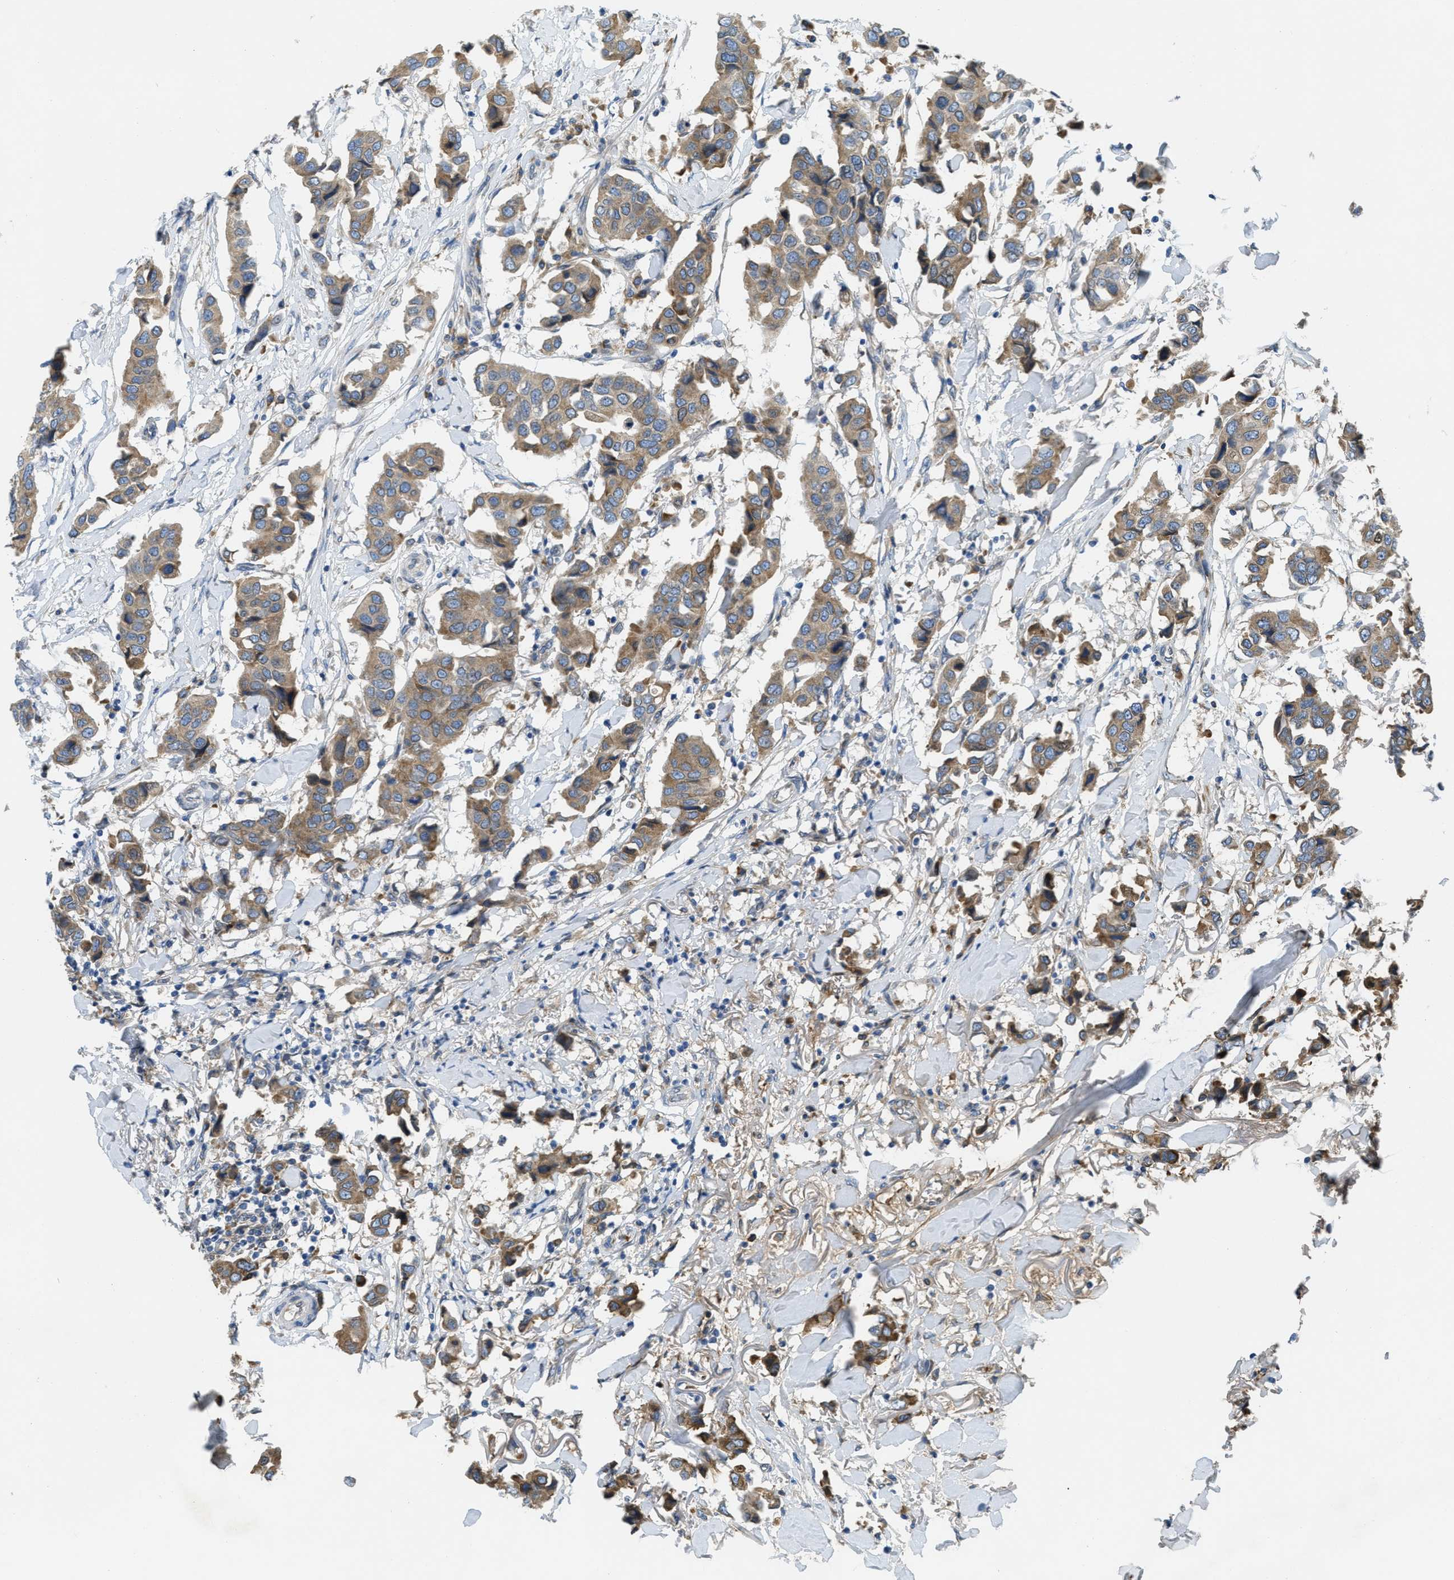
{"staining": {"intensity": "moderate", "quantity": "25%-75%", "location": "cytoplasmic/membranous"}, "tissue": "breast cancer", "cell_type": "Tumor cells", "image_type": "cancer", "snomed": [{"axis": "morphology", "description": "Duct carcinoma"}, {"axis": "topography", "description": "Breast"}], "caption": "Infiltrating ductal carcinoma (breast) was stained to show a protein in brown. There is medium levels of moderate cytoplasmic/membranous staining in approximately 25%-75% of tumor cells.", "gene": "MPDU1", "patient": {"sex": "female", "age": 80}}